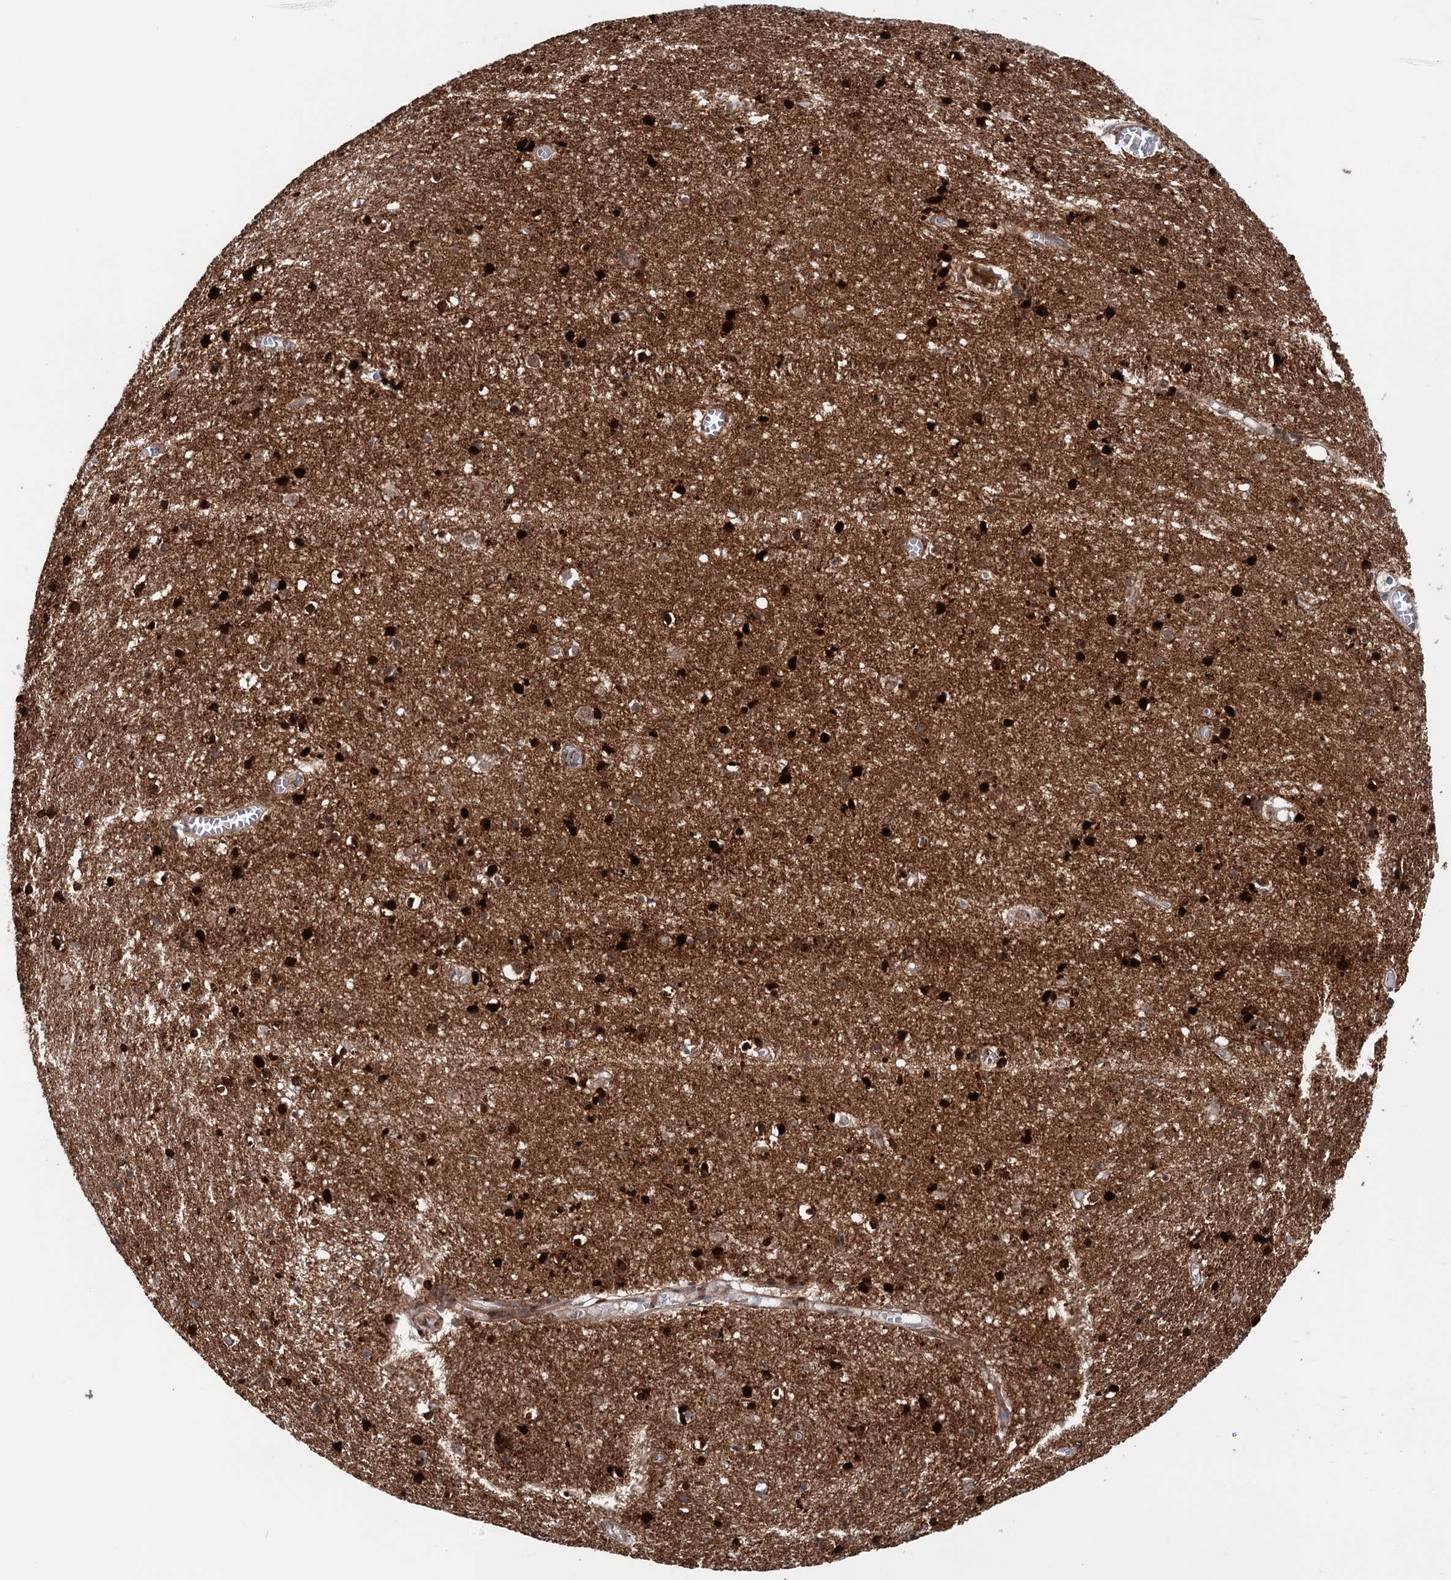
{"staining": {"intensity": "moderate", "quantity": "25%-75%", "location": "cytoplasmic/membranous,nuclear"}, "tissue": "cerebral cortex", "cell_type": "Endothelial cells", "image_type": "normal", "snomed": [{"axis": "morphology", "description": "Normal tissue, NOS"}, {"axis": "topography", "description": "Cerebral cortex"}], "caption": "Immunohistochemical staining of normal cerebral cortex displays moderate cytoplasmic/membranous,nuclear protein expression in about 25%-75% of endothelial cells.", "gene": "FAM53A", "patient": {"sex": "female", "age": 64}}